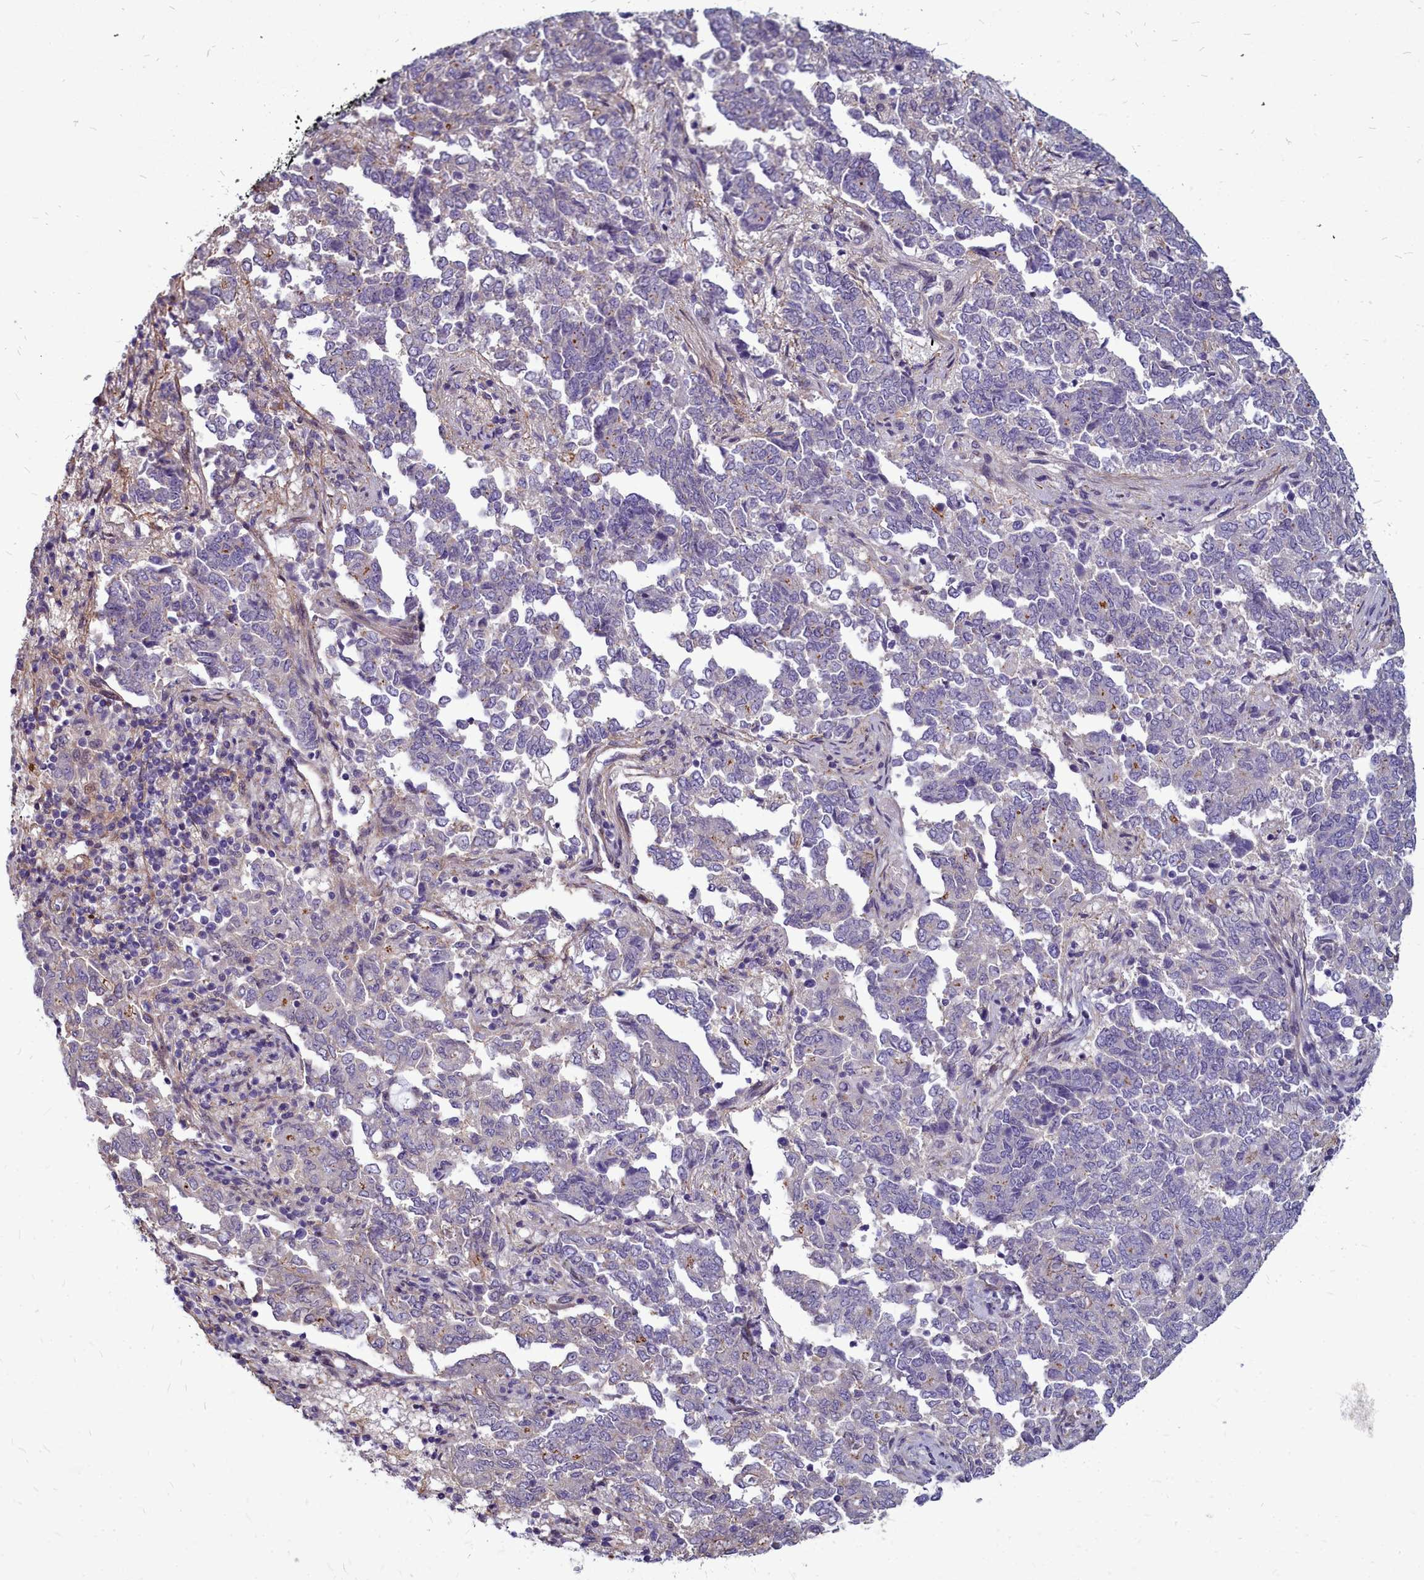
{"staining": {"intensity": "negative", "quantity": "none", "location": "none"}, "tissue": "endometrial cancer", "cell_type": "Tumor cells", "image_type": "cancer", "snomed": [{"axis": "morphology", "description": "Adenocarcinoma, NOS"}, {"axis": "topography", "description": "Endometrium"}], "caption": "Human endometrial cancer stained for a protein using immunohistochemistry (IHC) demonstrates no positivity in tumor cells.", "gene": "TTC5", "patient": {"sex": "female", "age": 80}}